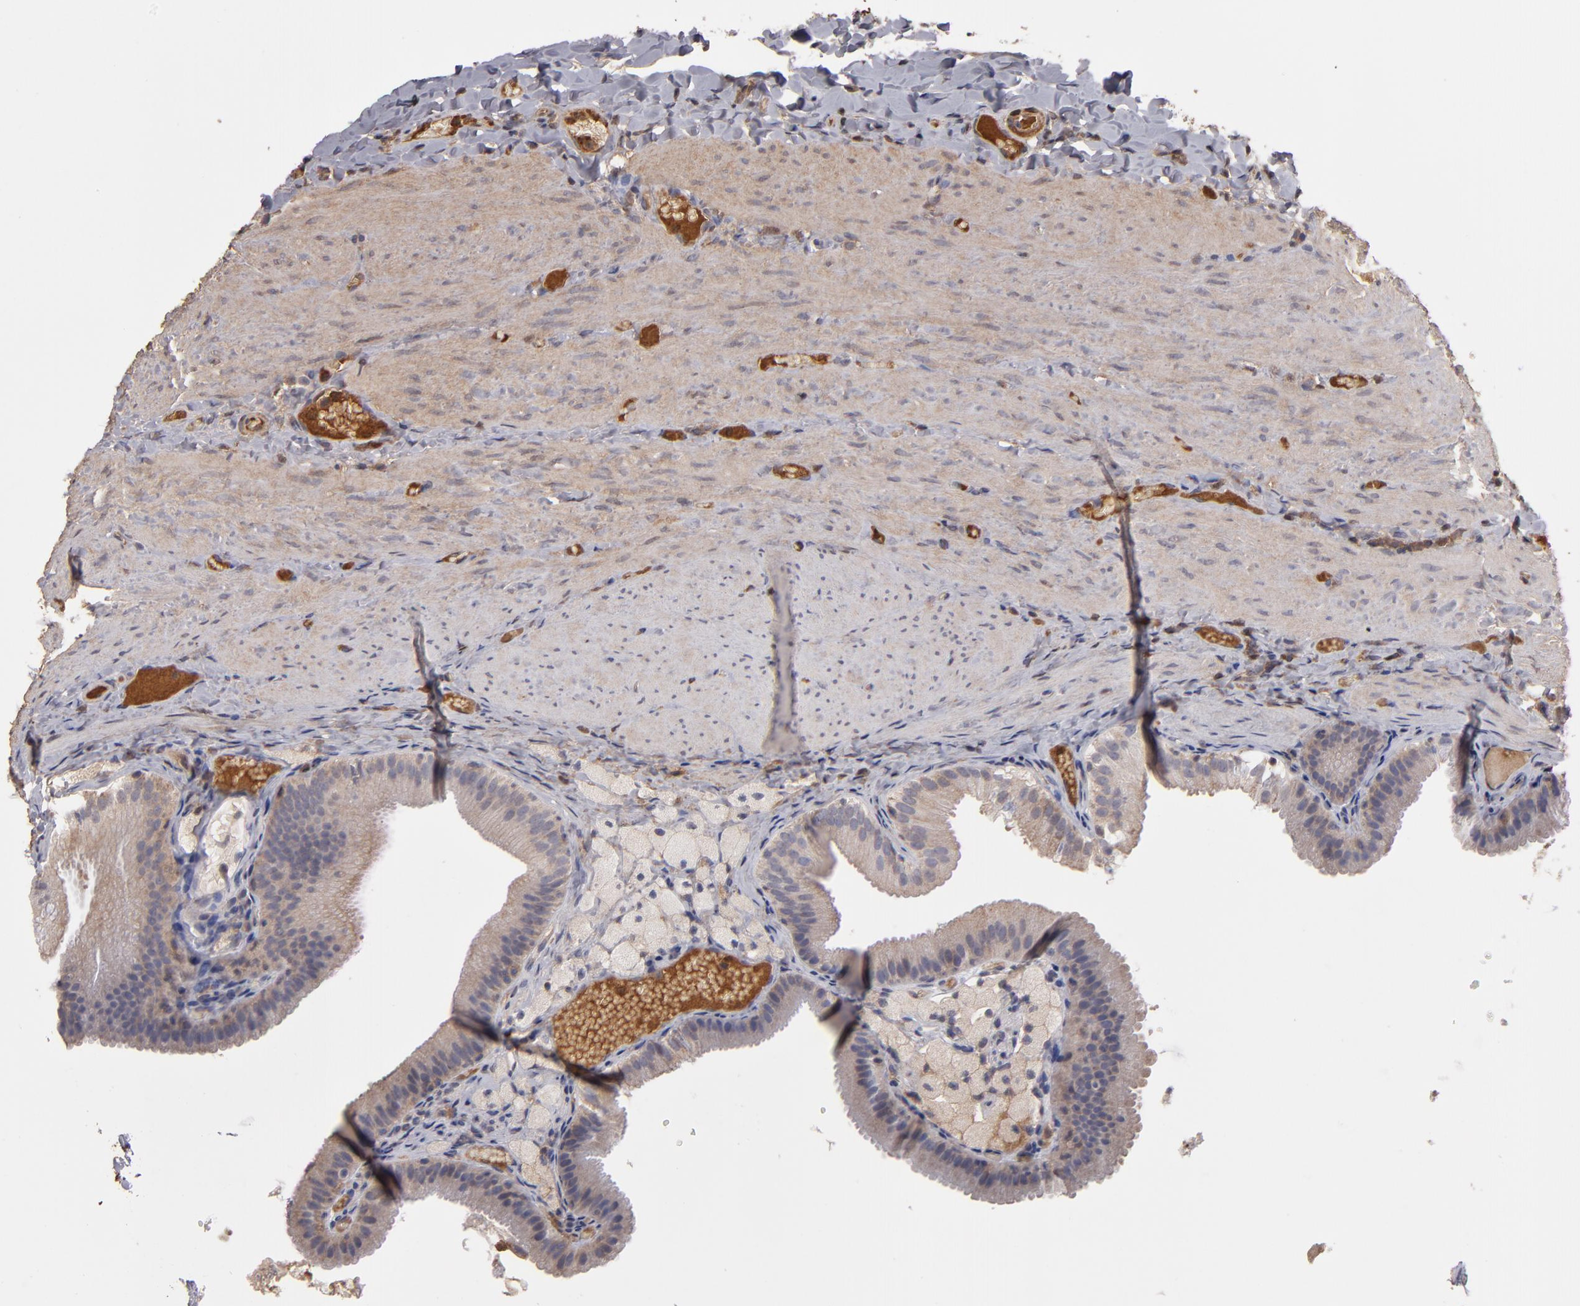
{"staining": {"intensity": "weak", "quantity": ">75%", "location": "cytoplasmic/membranous"}, "tissue": "gallbladder", "cell_type": "Glandular cells", "image_type": "normal", "snomed": [{"axis": "morphology", "description": "Normal tissue, NOS"}, {"axis": "topography", "description": "Gallbladder"}], "caption": "Normal gallbladder shows weak cytoplasmic/membranous staining in approximately >75% of glandular cells (IHC, brightfield microscopy, high magnification)..", "gene": "SERPINA7", "patient": {"sex": "female", "age": 24}}